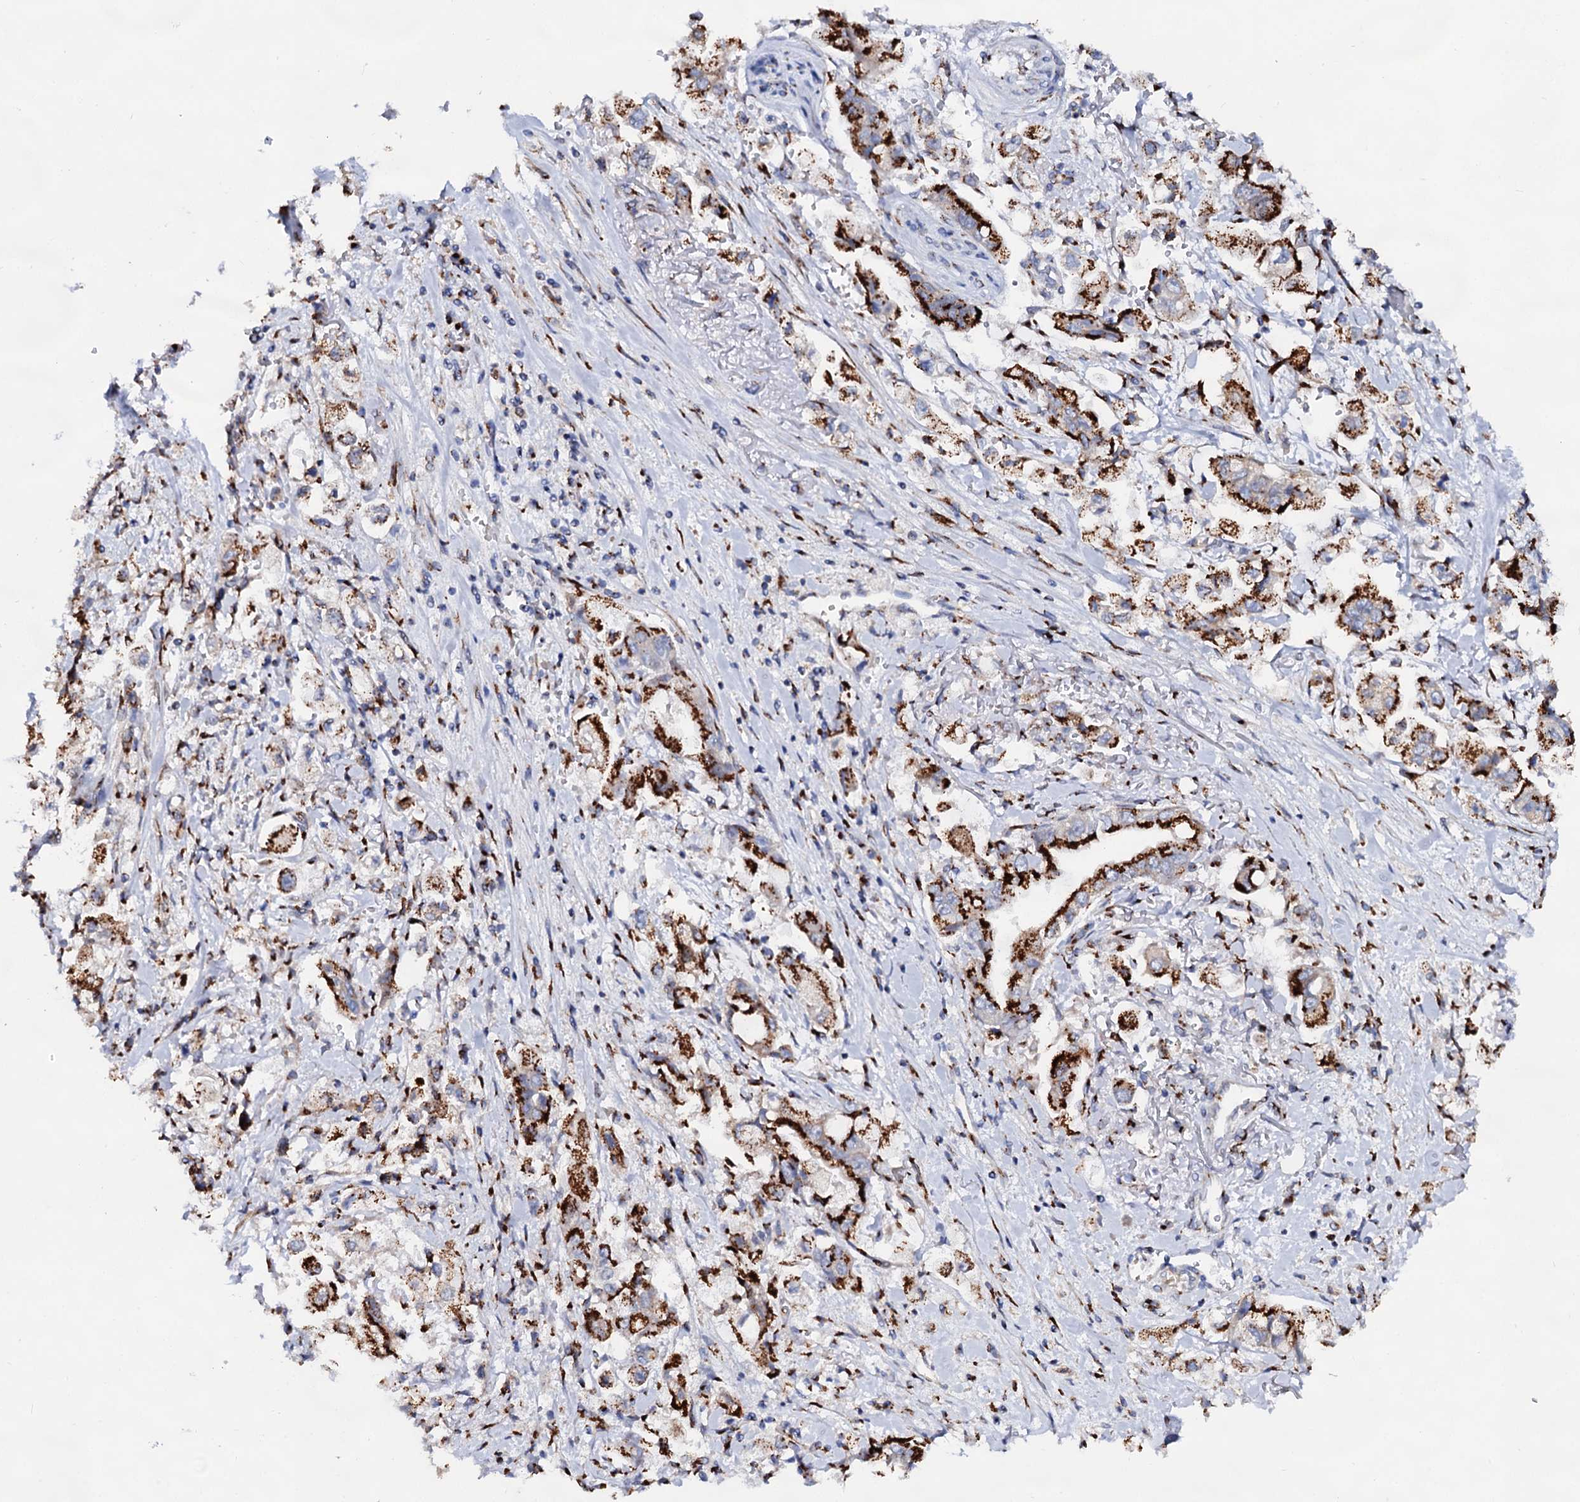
{"staining": {"intensity": "strong", "quantity": ">75%", "location": "cytoplasmic/membranous"}, "tissue": "stomach cancer", "cell_type": "Tumor cells", "image_type": "cancer", "snomed": [{"axis": "morphology", "description": "Adenocarcinoma, NOS"}, {"axis": "topography", "description": "Stomach"}], "caption": "Human stomach adenocarcinoma stained for a protein (brown) displays strong cytoplasmic/membranous positive staining in about >75% of tumor cells.", "gene": "TM9SF3", "patient": {"sex": "male", "age": 62}}